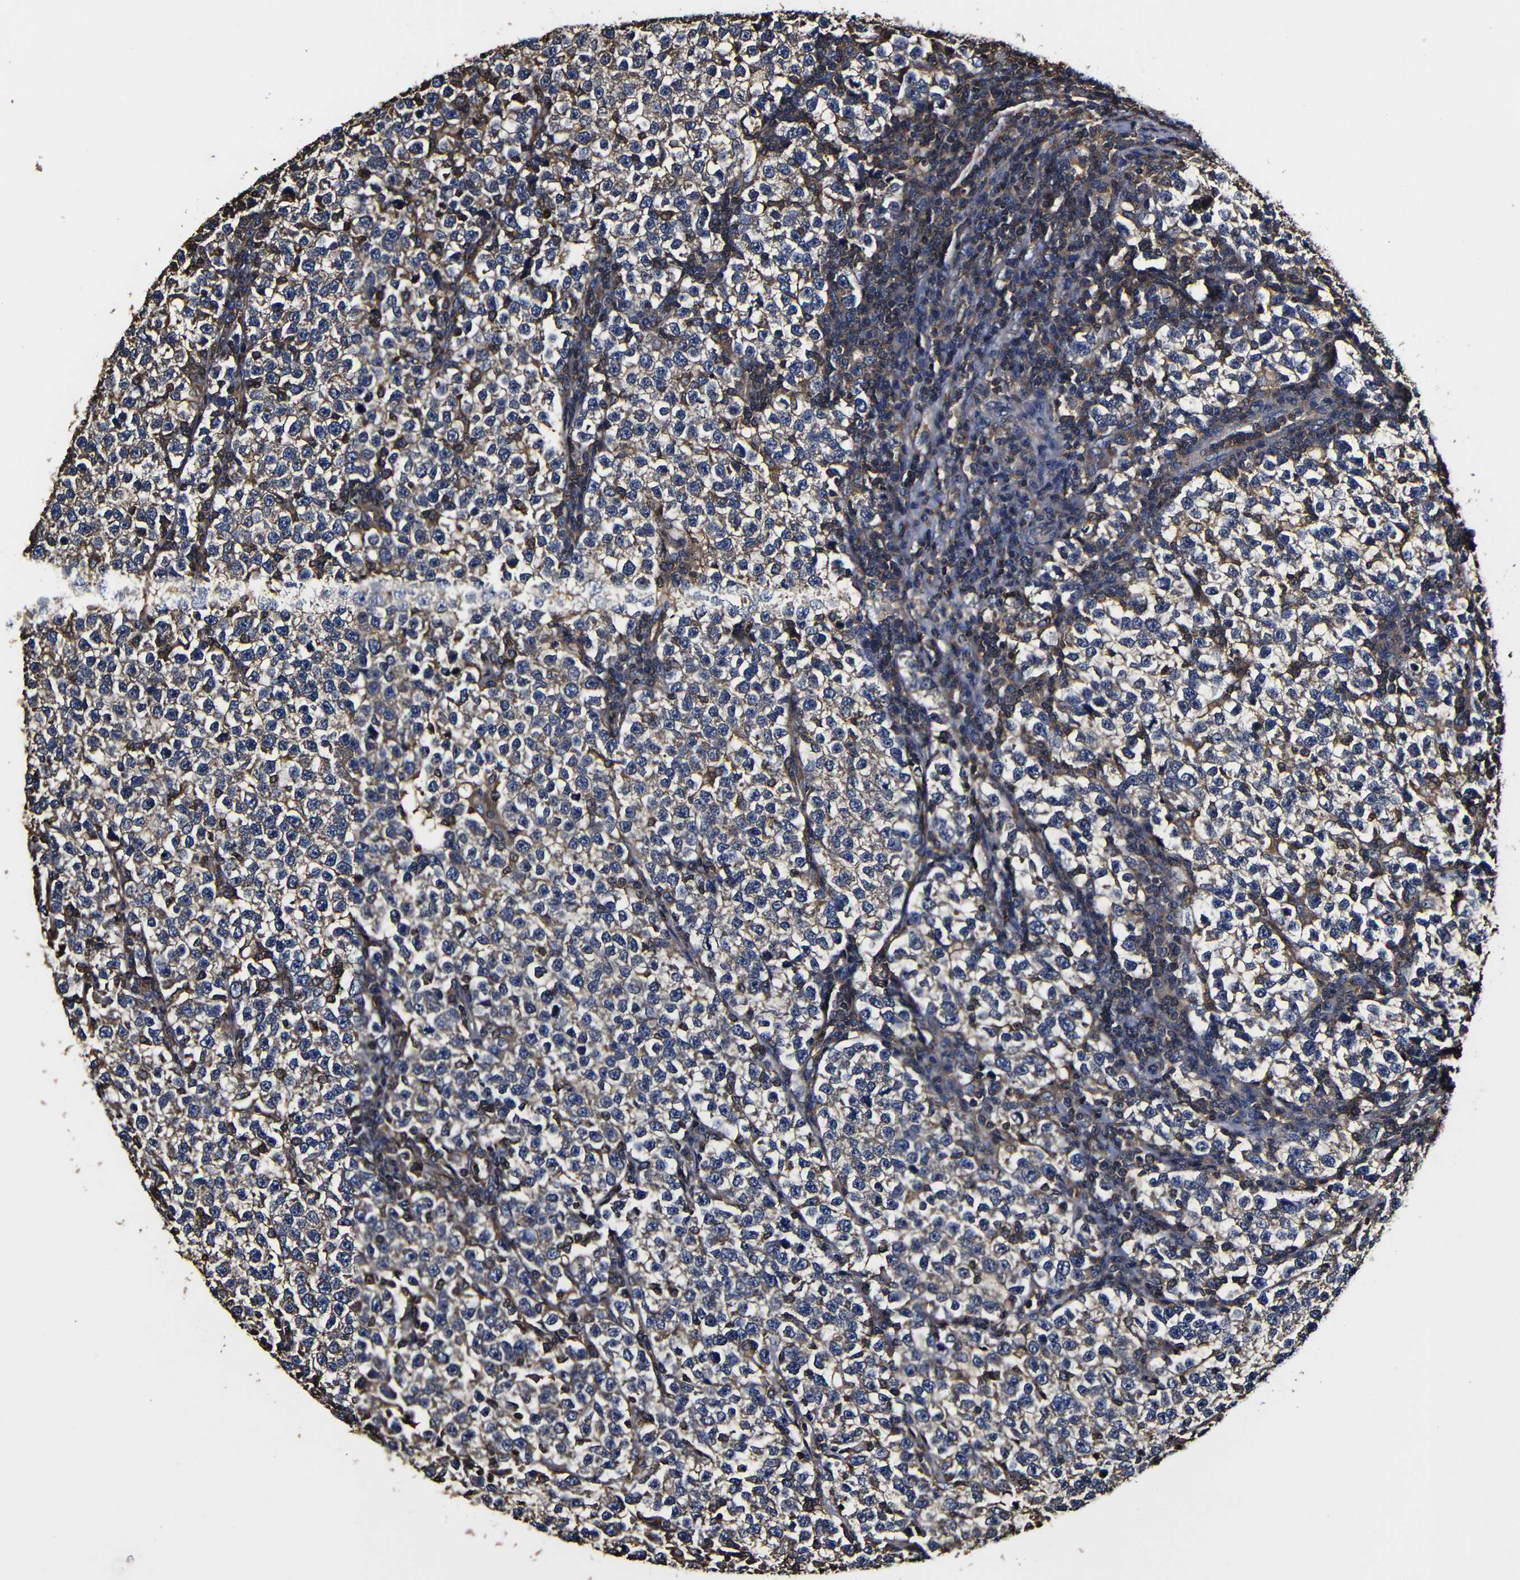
{"staining": {"intensity": "moderate", "quantity": "<25%", "location": "cytoplasmic/membranous"}, "tissue": "testis cancer", "cell_type": "Tumor cells", "image_type": "cancer", "snomed": [{"axis": "morphology", "description": "Normal tissue, NOS"}, {"axis": "morphology", "description": "Seminoma, NOS"}, {"axis": "topography", "description": "Testis"}], "caption": "Seminoma (testis) stained for a protein shows moderate cytoplasmic/membranous positivity in tumor cells. The staining is performed using DAB (3,3'-diaminobenzidine) brown chromogen to label protein expression. The nuclei are counter-stained blue using hematoxylin.", "gene": "MSN", "patient": {"sex": "male", "age": 43}}